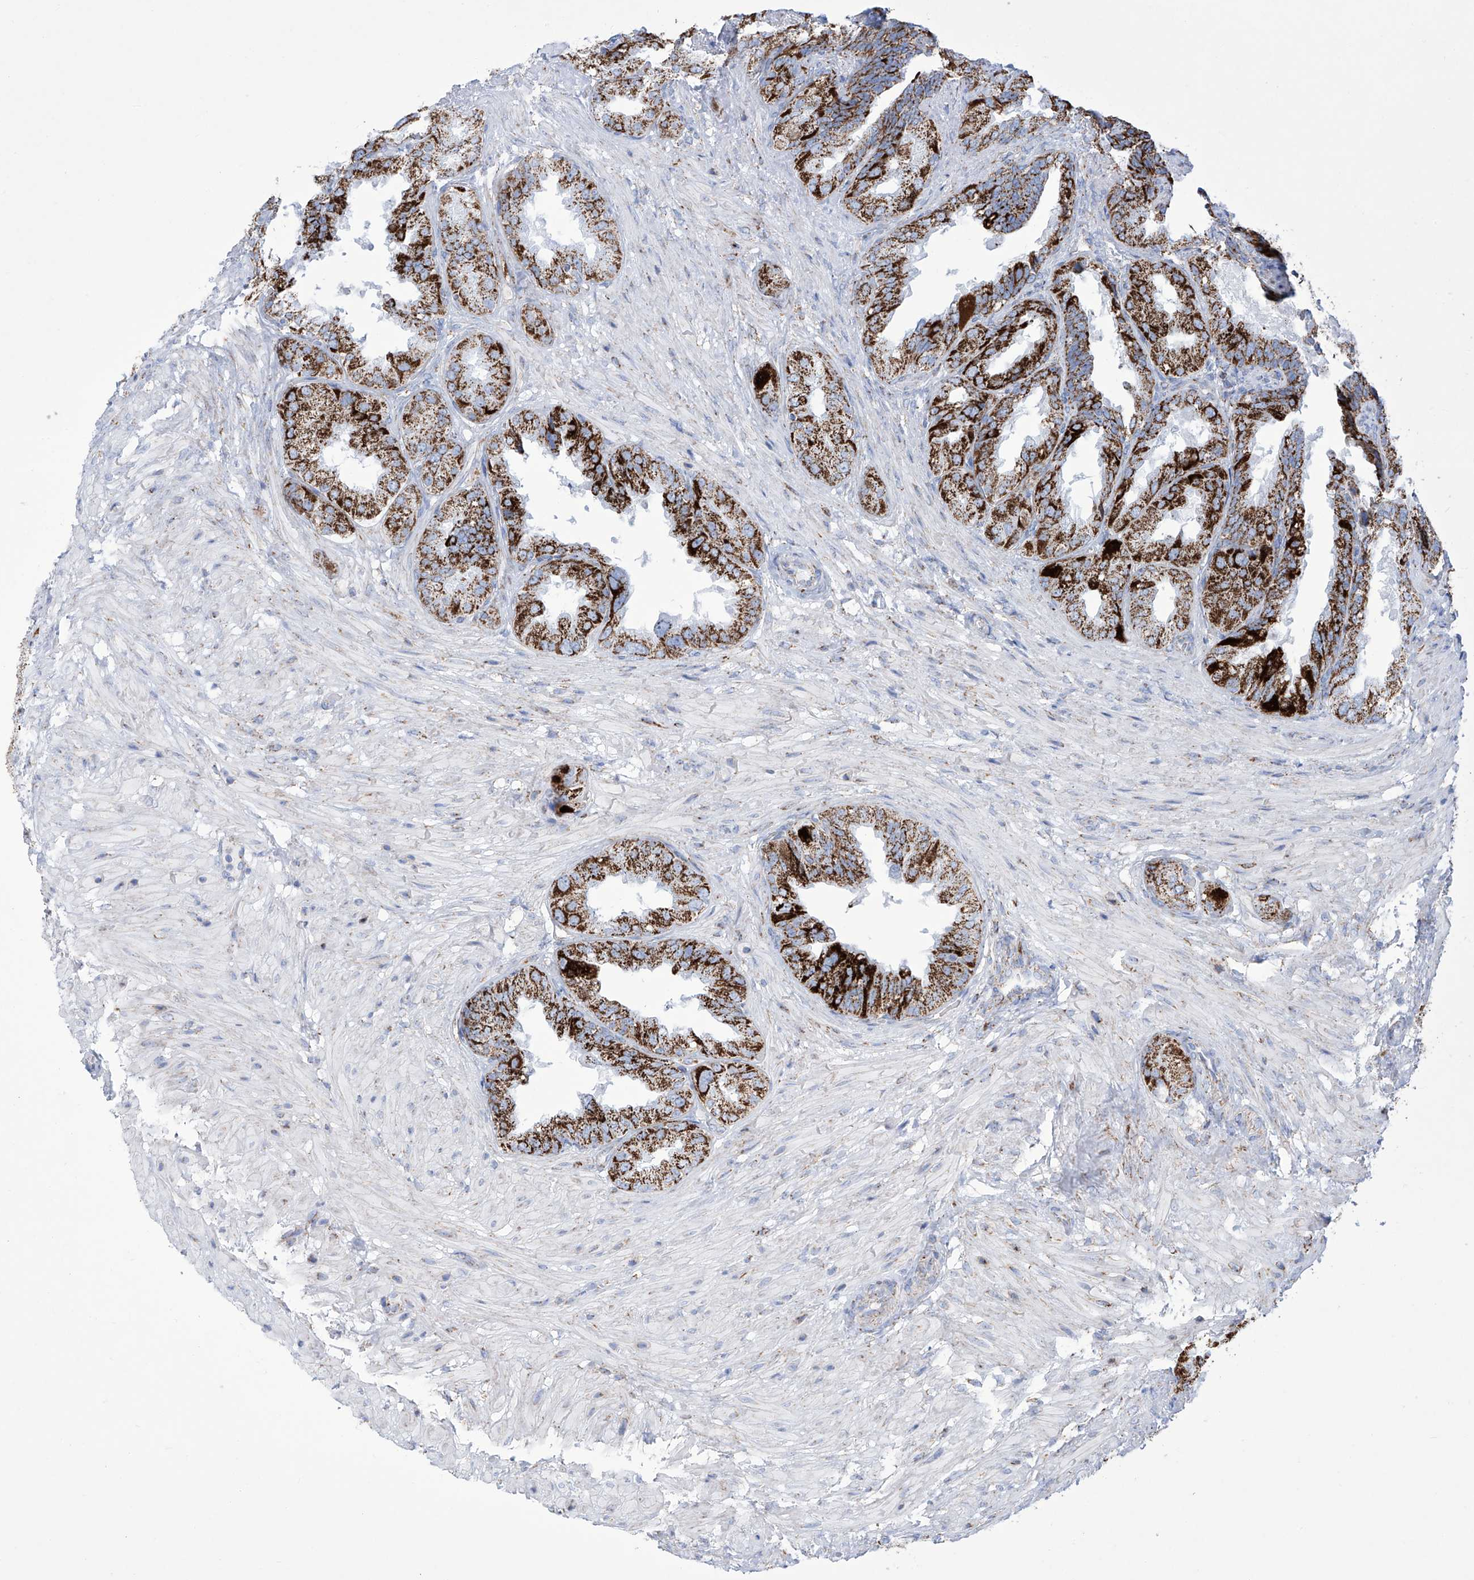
{"staining": {"intensity": "strong", "quantity": ">75%", "location": "cytoplasmic/membranous"}, "tissue": "seminal vesicle", "cell_type": "Glandular cells", "image_type": "normal", "snomed": [{"axis": "morphology", "description": "Normal tissue, NOS"}, {"axis": "topography", "description": "Seminal veicle"}, {"axis": "topography", "description": "Peripheral nerve tissue"}], "caption": "Brown immunohistochemical staining in unremarkable seminal vesicle reveals strong cytoplasmic/membranous staining in about >75% of glandular cells.", "gene": "ALDH6A1", "patient": {"sex": "male", "age": 63}}